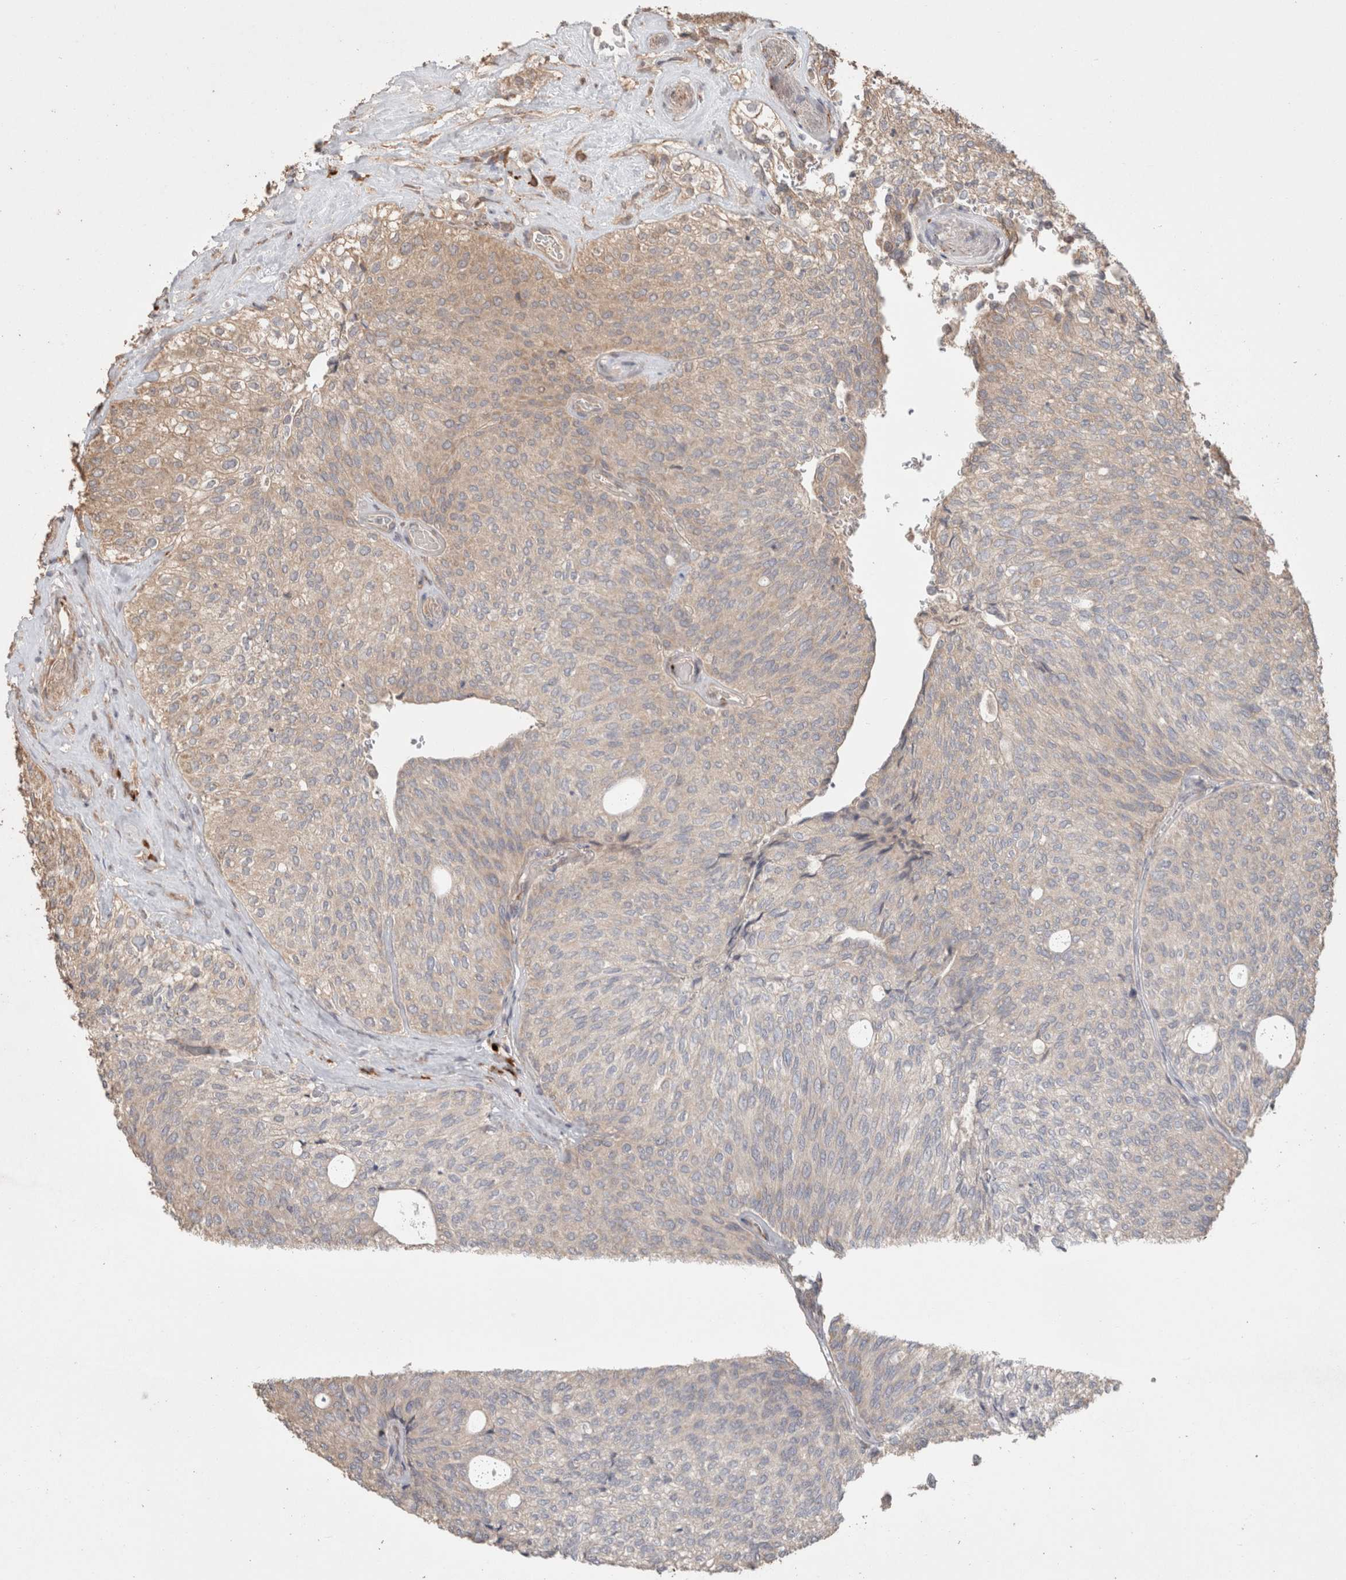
{"staining": {"intensity": "weak", "quantity": "<25%", "location": "cytoplasmic/membranous"}, "tissue": "urothelial cancer", "cell_type": "Tumor cells", "image_type": "cancer", "snomed": [{"axis": "morphology", "description": "Urothelial carcinoma, Low grade"}, {"axis": "topography", "description": "Urinary bladder"}], "caption": "Urothelial carcinoma (low-grade) was stained to show a protein in brown. There is no significant staining in tumor cells.", "gene": "HROB", "patient": {"sex": "female", "age": 79}}